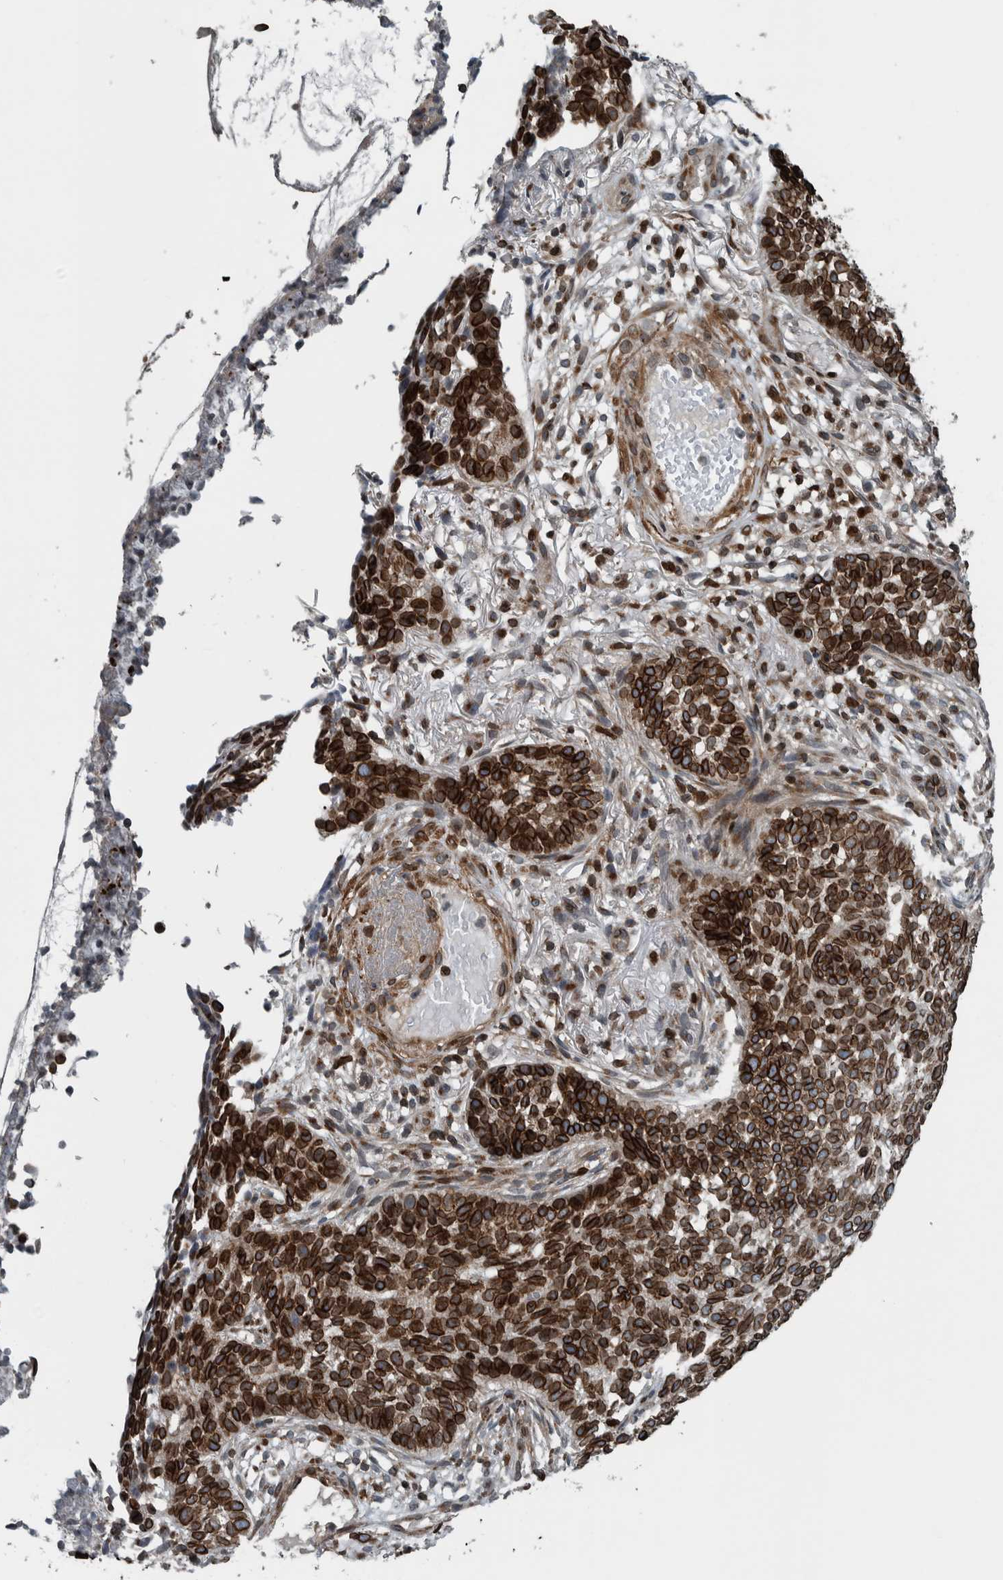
{"staining": {"intensity": "strong", "quantity": ">75%", "location": "cytoplasmic/membranous,nuclear"}, "tissue": "skin cancer", "cell_type": "Tumor cells", "image_type": "cancer", "snomed": [{"axis": "morphology", "description": "Basal cell carcinoma"}, {"axis": "topography", "description": "Skin"}], "caption": "Skin basal cell carcinoma stained with a protein marker reveals strong staining in tumor cells.", "gene": "FAM135B", "patient": {"sex": "male", "age": 85}}